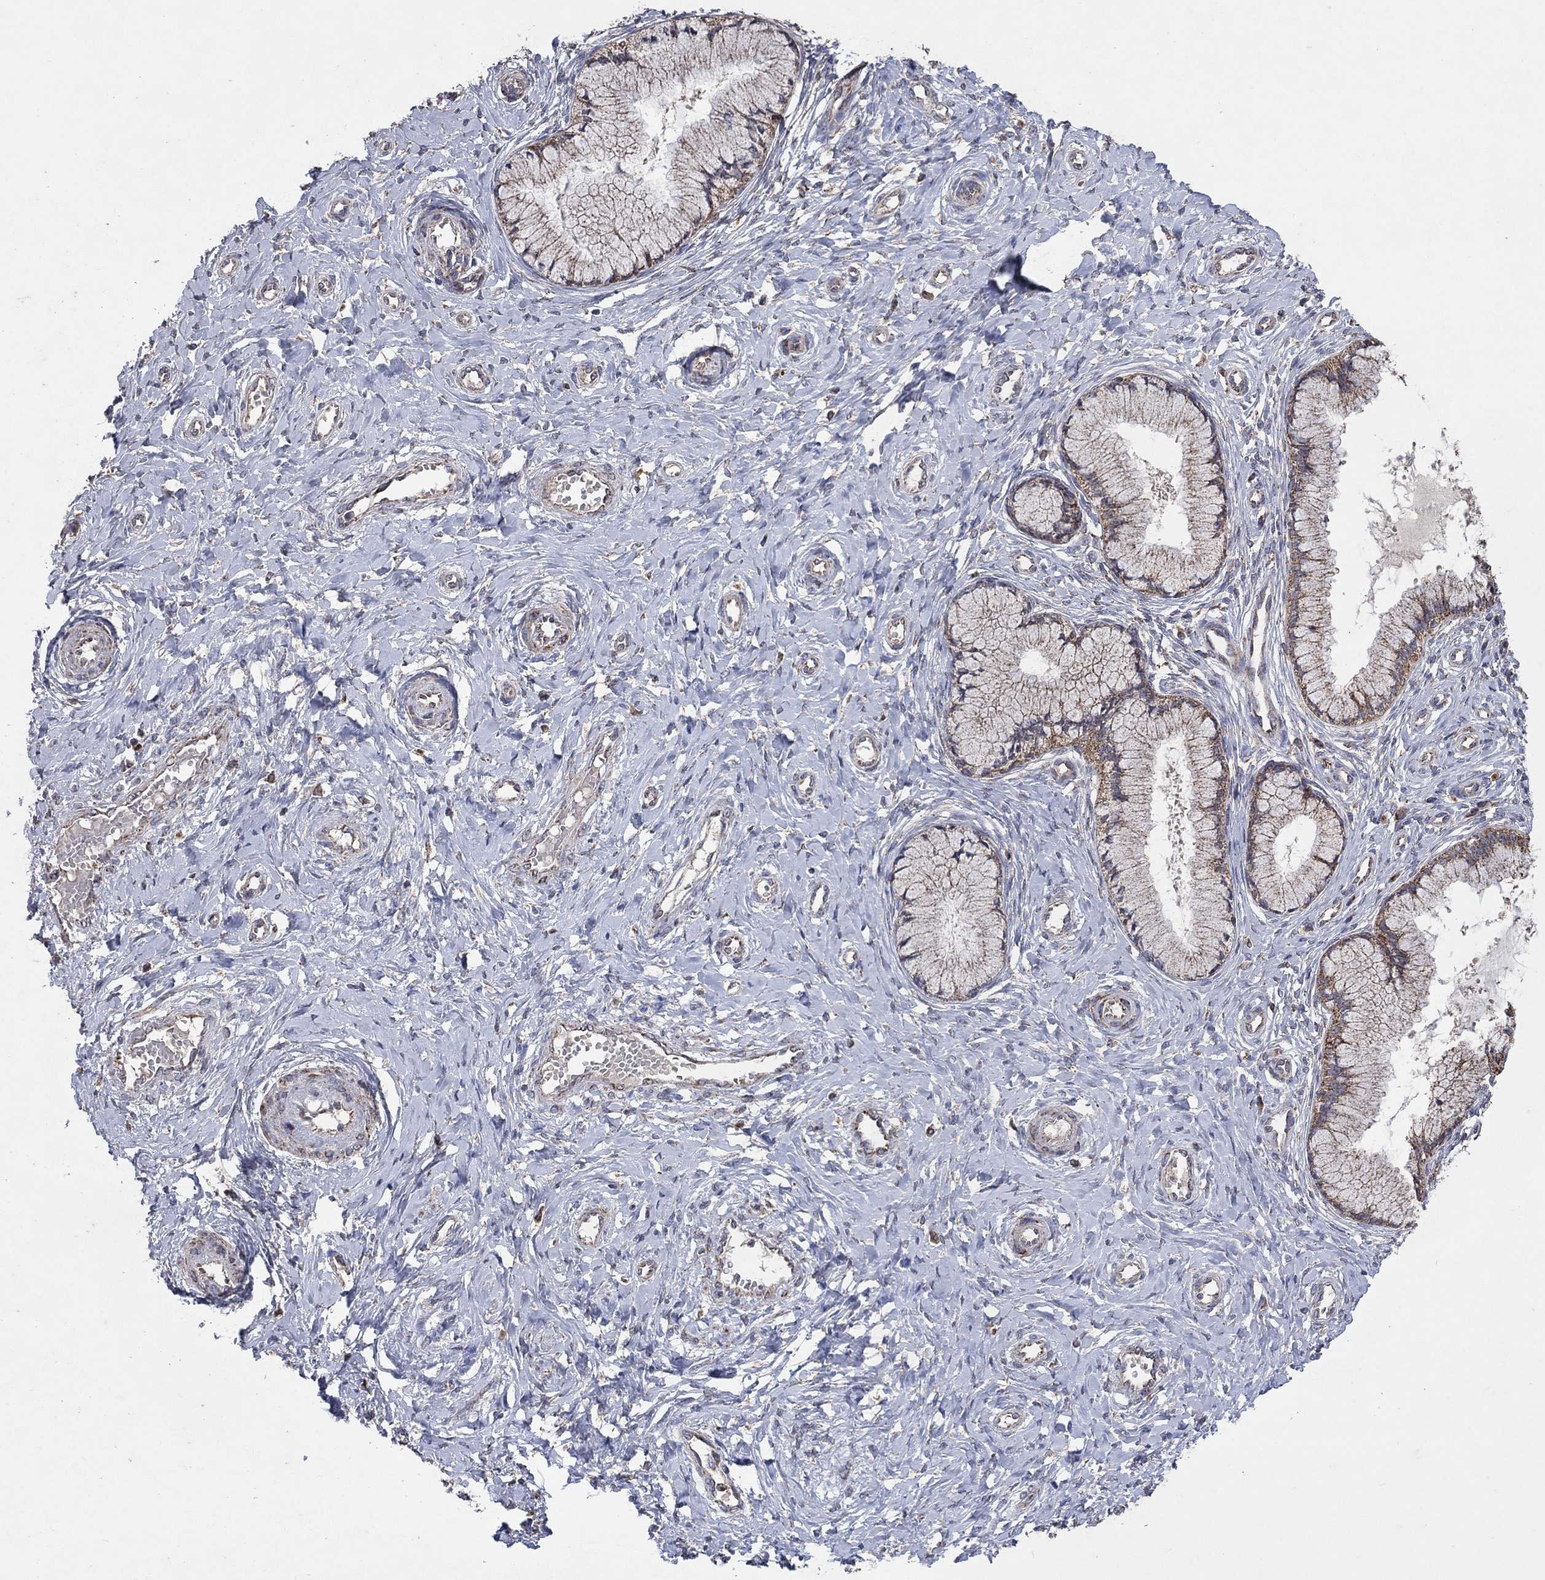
{"staining": {"intensity": "moderate", "quantity": "25%-75%", "location": "cytoplasmic/membranous"}, "tissue": "cervix", "cell_type": "Glandular cells", "image_type": "normal", "snomed": [{"axis": "morphology", "description": "Normal tissue, NOS"}, {"axis": "topography", "description": "Cervix"}], "caption": "Protein positivity by immunohistochemistry (IHC) displays moderate cytoplasmic/membranous expression in approximately 25%-75% of glandular cells in benign cervix.", "gene": "DPH1", "patient": {"sex": "female", "age": 37}}